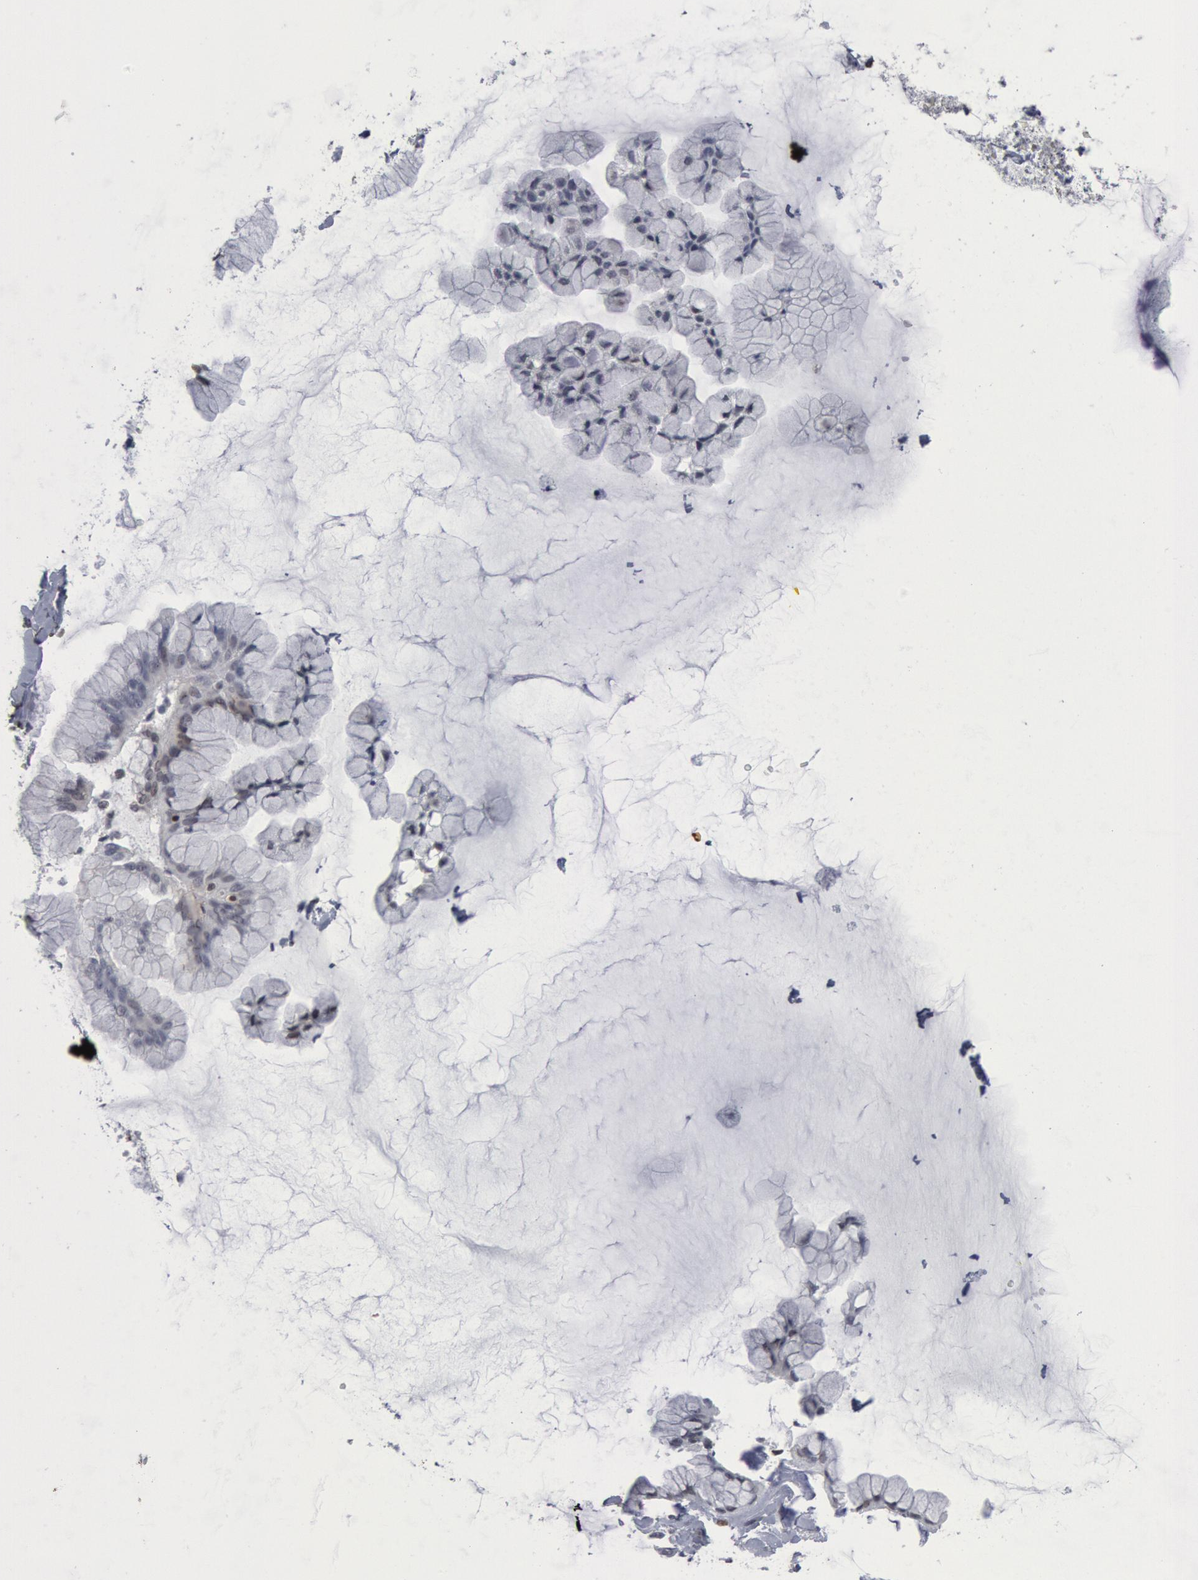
{"staining": {"intensity": "negative", "quantity": "none", "location": "none"}, "tissue": "ovarian cancer", "cell_type": "Tumor cells", "image_type": "cancer", "snomed": [{"axis": "morphology", "description": "Cystadenocarcinoma, mucinous, NOS"}, {"axis": "topography", "description": "Ovary"}], "caption": "DAB immunohistochemical staining of ovarian cancer (mucinous cystadenocarcinoma) exhibits no significant expression in tumor cells. The staining was performed using DAB to visualize the protein expression in brown, while the nuclei were stained in blue with hematoxylin (Magnification: 20x).", "gene": "MECP2", "patient": {"sex": "female", "age": 41}}